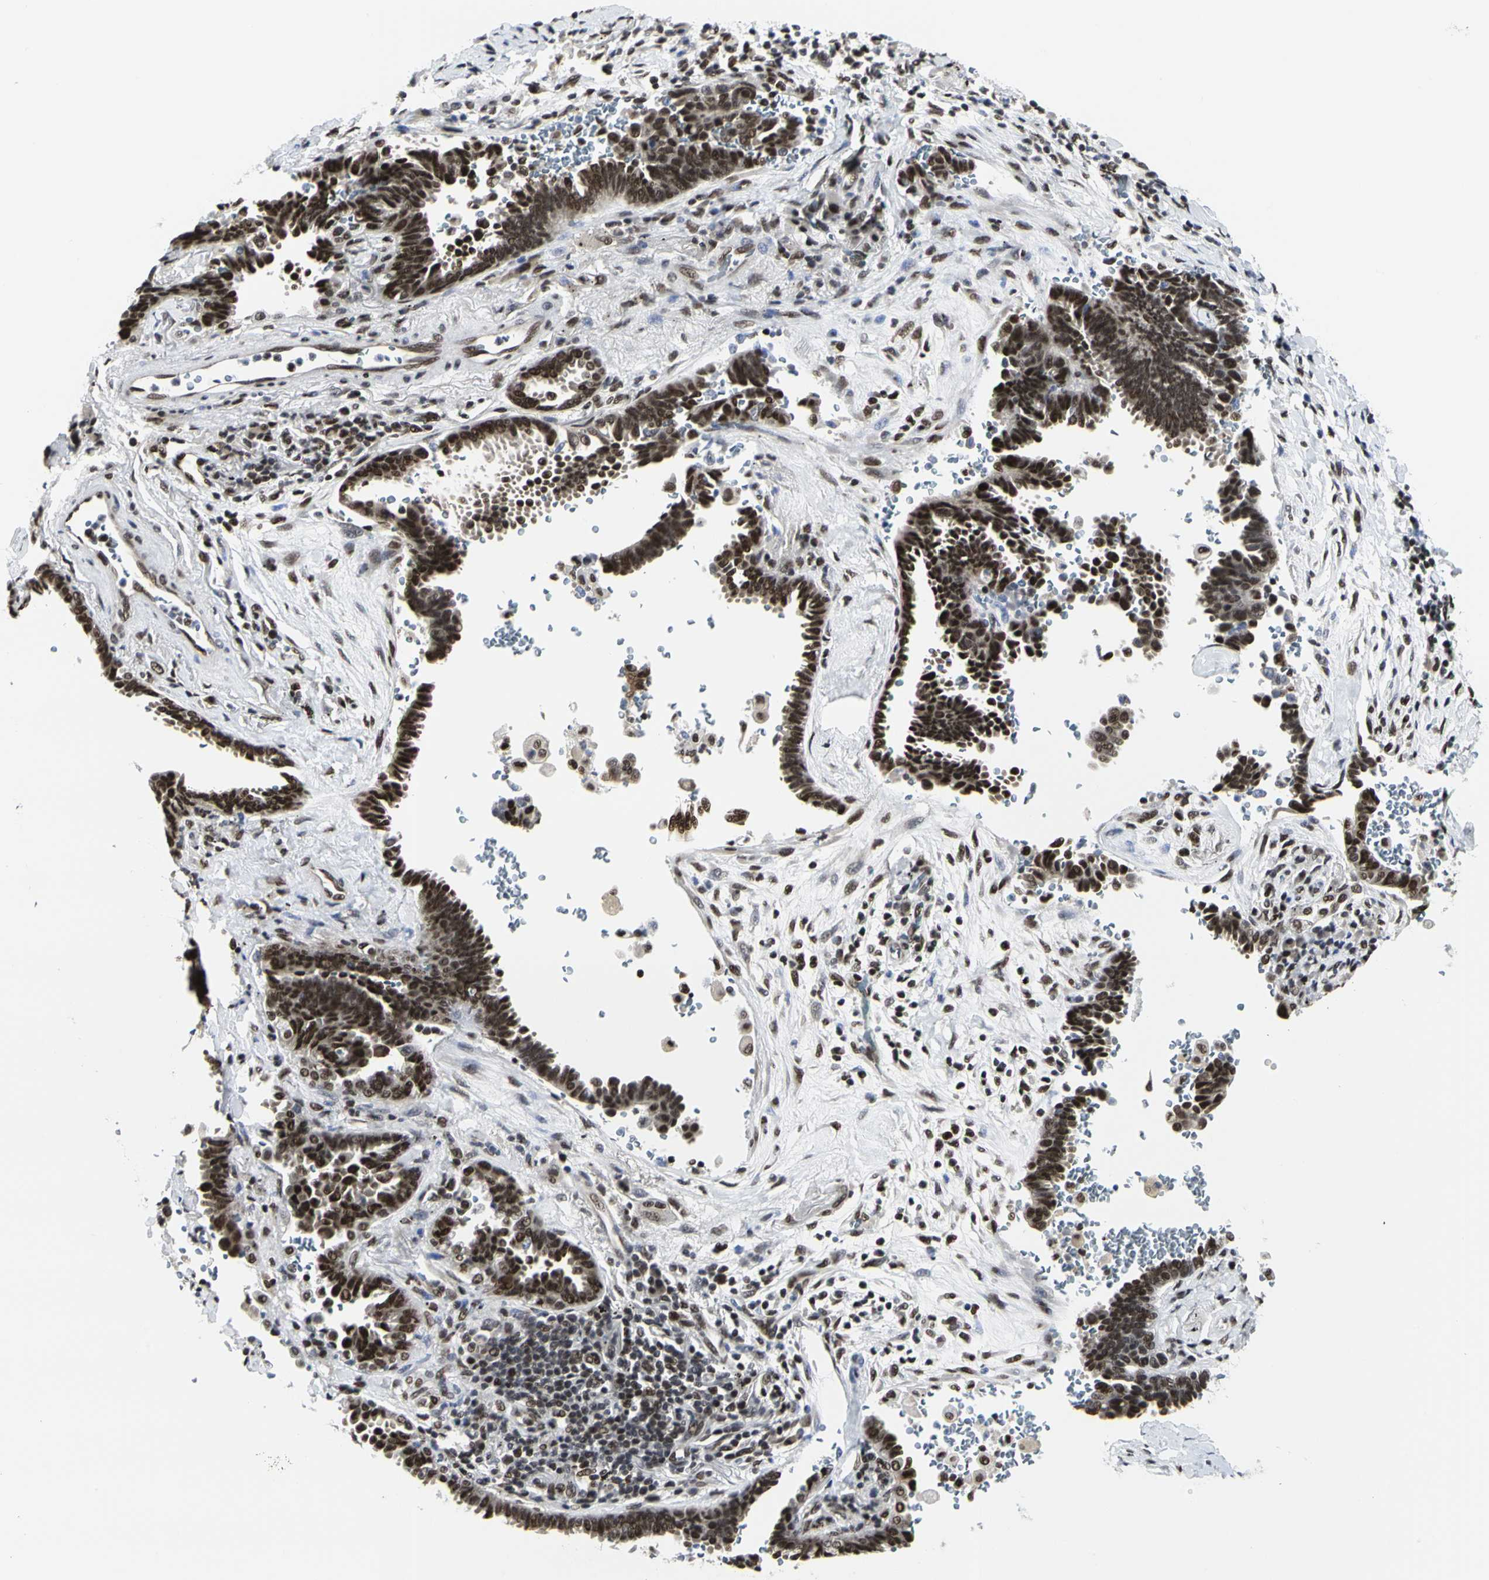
{"staining": {"intensity": "strong", "quantity": ">75%", "location": "nuclear"}, "tissue": "lung cancer", "cell_type": "Tumor cells", "image_type": "cancer", "snomed": [{"axis": "morphology", "description": "Adenocarcinoma, NOS"}, {"axis": "topography", "description": "Lung"}], "caption": "DAB immunohistochemical staining of adenocarcinoma (lung) displays strong nuclear protein positivity in about >75% of tumor cells.", "gene": "PRMT3", "patient": {"sex": "female", "age": 64}}